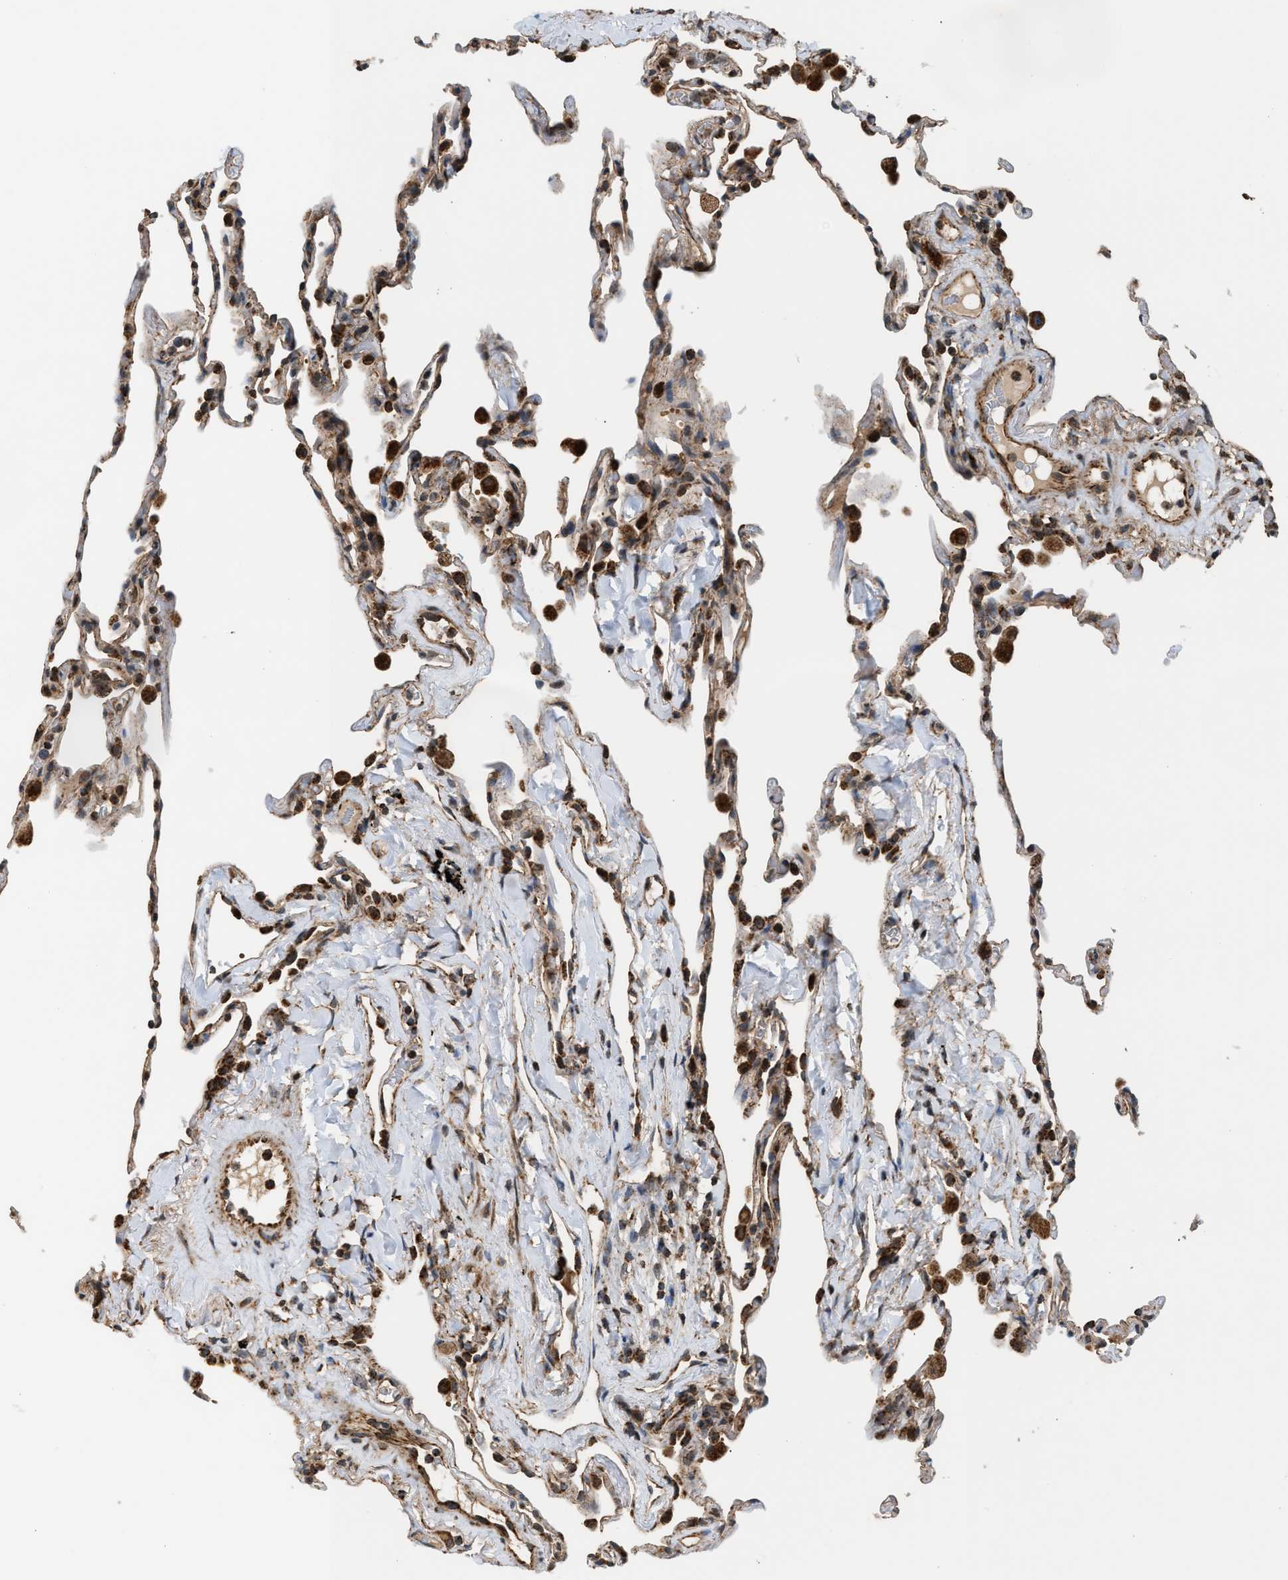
{"staining": {"intensity": "moderate", "quantity": ">75%", "location": "cytoplasmic/membranous"}, "tissue": "lung", "cell_type": "Alveolar cells", "image_type": "normal", "snomed": [{"axis": "morphology", "description": "Normal tissue, NOS"}, {"axis": "topography", "description": "Lung"}], "caption": "This image shows immunohistochemistry (IHC) staining of unremarkable lung, with medium moderate cytoplasmic/membranous staining in approximately >75% of alveolar cells.", "gene": "SGSM2", "patient": {"sex": "male", "age": 59}}